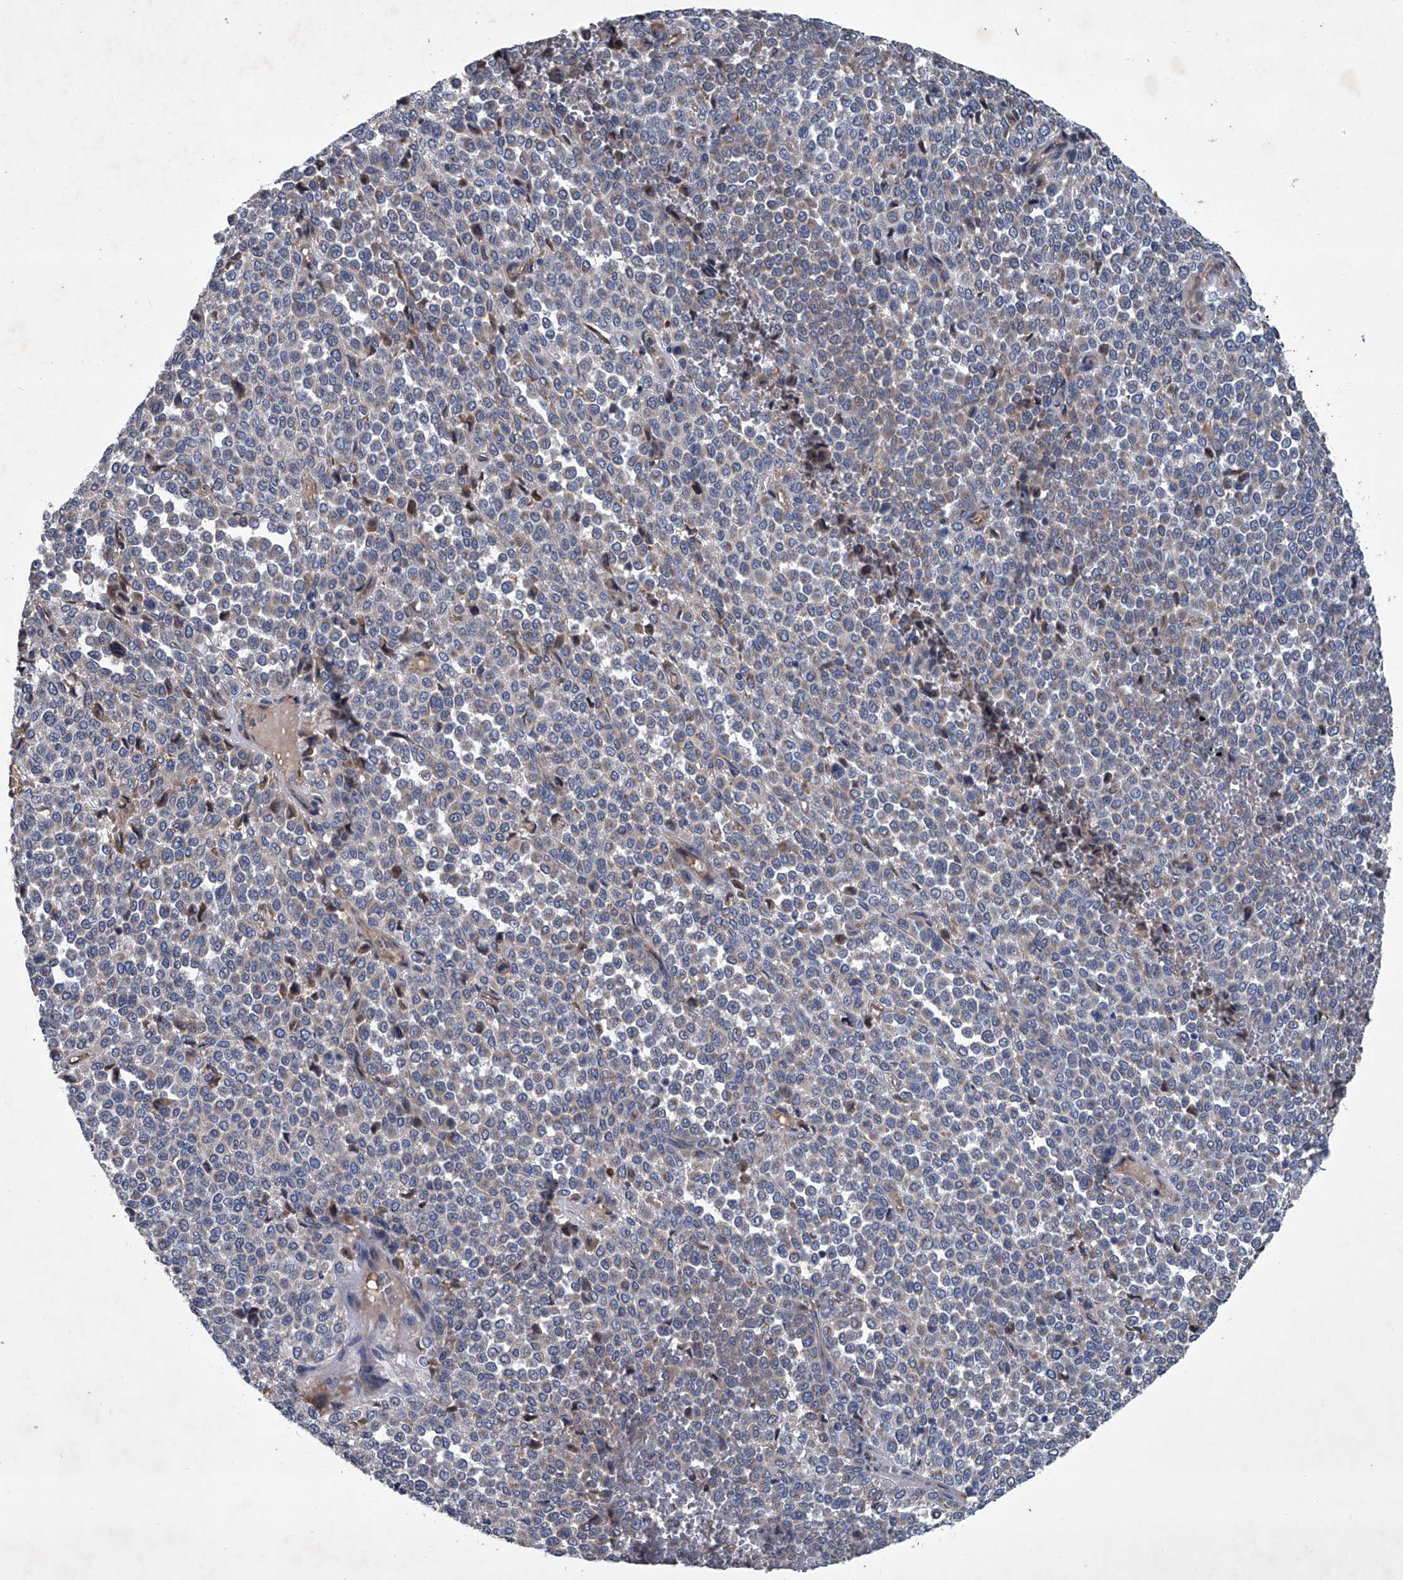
{"staining": {"intensity": "negative", "quantity": "none", "location": "none"}, "tissue": "melanoma", "cell_type": "Tumor cells", "image_type": "cancer", "snomed": [{"axis": "morphology", "description": "Malignant melanoma, Metastatic site"}, {"axis": "topography", "description": "Pancreas"}], "caption": "A histopathology image of malignant melanoma (metastatic site) stained for a protein exhibits no brown staining in tumor cells.", "gene": "ABCG1", "patient": {"sex": "female", "age": 30}}